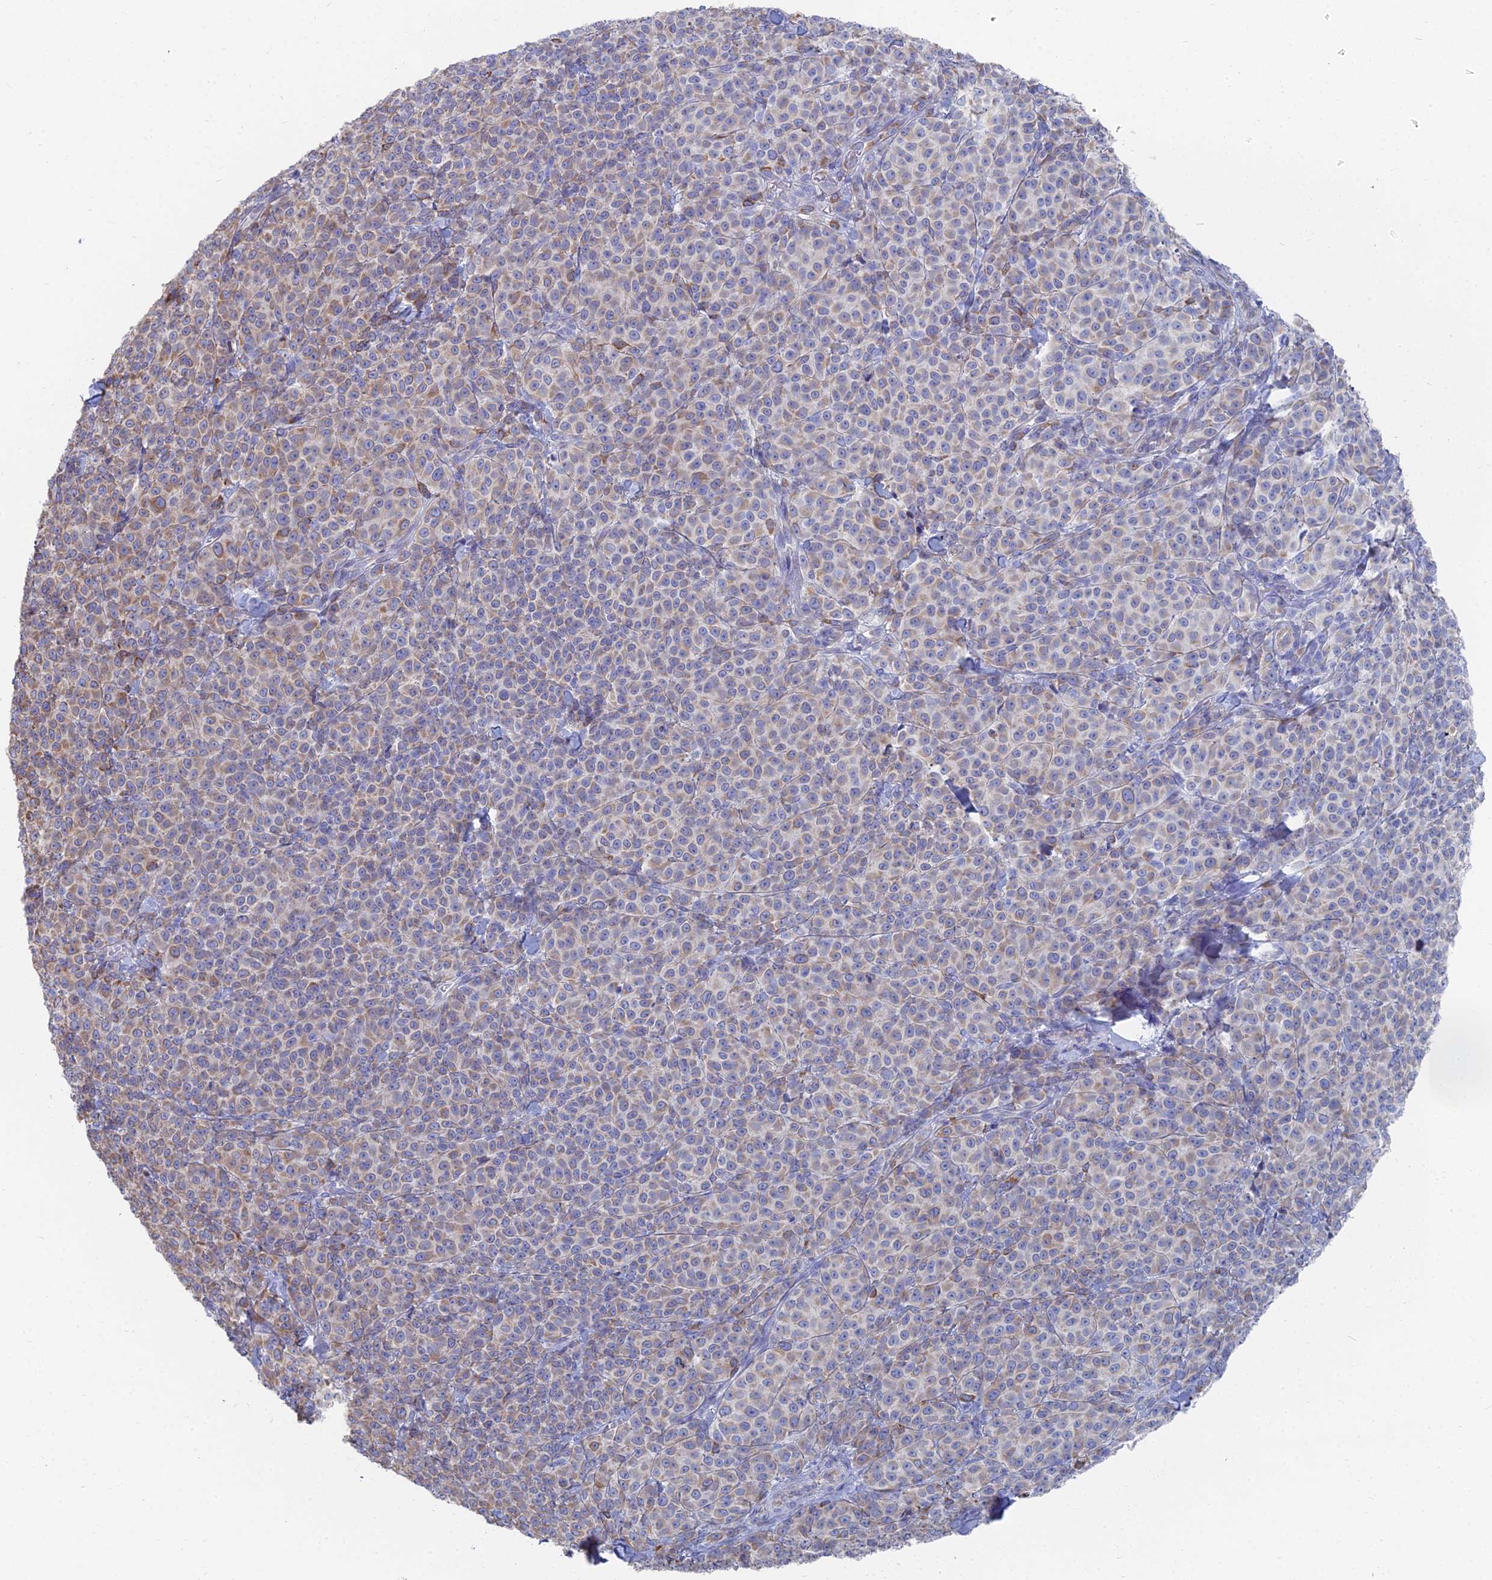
{"staining": {"intensity": "weak", "quantity": ">75%", "location": "cytoplasmic/membranous"}, "tissue": "melanoma", "cell_type": "Tumor cells", "image_type": "cancer", "snomed": [{"axis": "morphology", "description": "Normal tissue, NOS"}, {"axis": "morphology", "description": "Malignant melanoma, NOS"}, {"axis": "topography", "description": "Skin"}], "caption": "The photomicrograph exhibits immunohistochemical staining of malignant melanoma. There is weak cytoplasmic/membranous expression is seen in approximately >75% of tumor cells.", "gene": "TNNT3", "patient": {"sex": "female", "age": 34}}